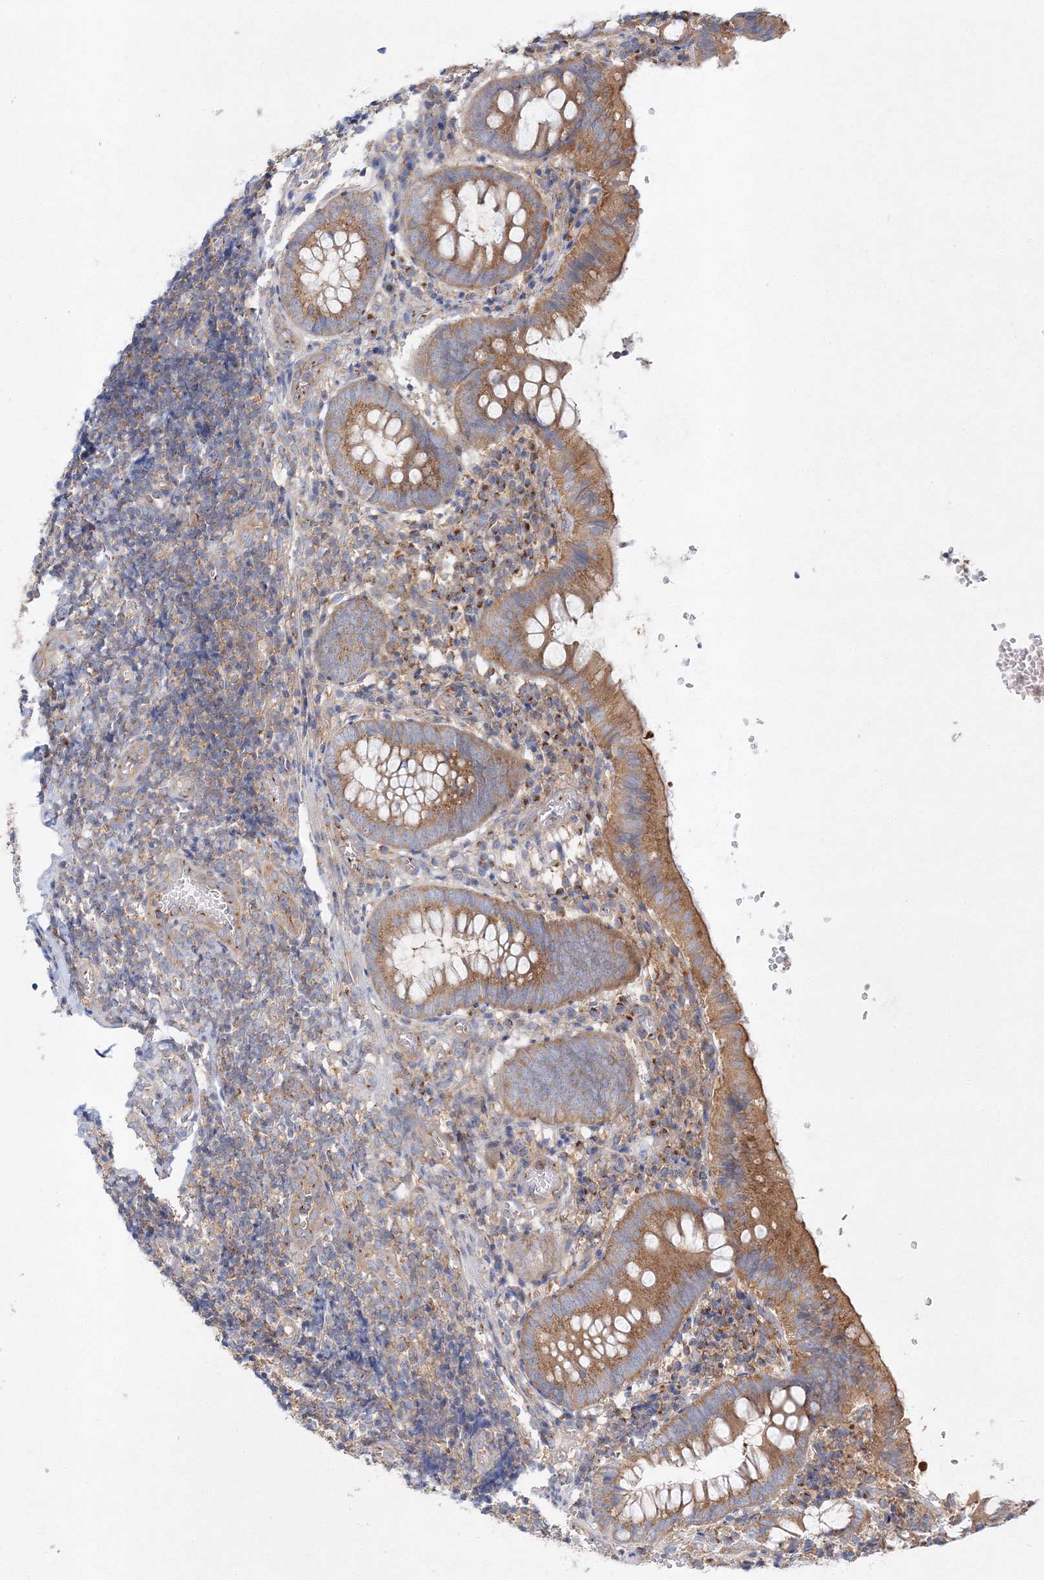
{"staining": {"intensity": "moderate", "quantity": ">75%", "location": "cytoplasmic/membranous"}, "tissue": "appendix", "cell_type": "Glandular cells", "image_type": "normal", "snomed": [{"axis": "morphology", "description": "Normal tissue, NOS"}, {"axis": "topography", "description": "Appendix"}], "caption": "The histopathology image shows staining of benign appendix, revealing moderate cytoplasmic/membranous protein positivity (brown color) within glandular cells.", "gene": "SEC23IP", "patient": {"sex": "male", "age": 8}}